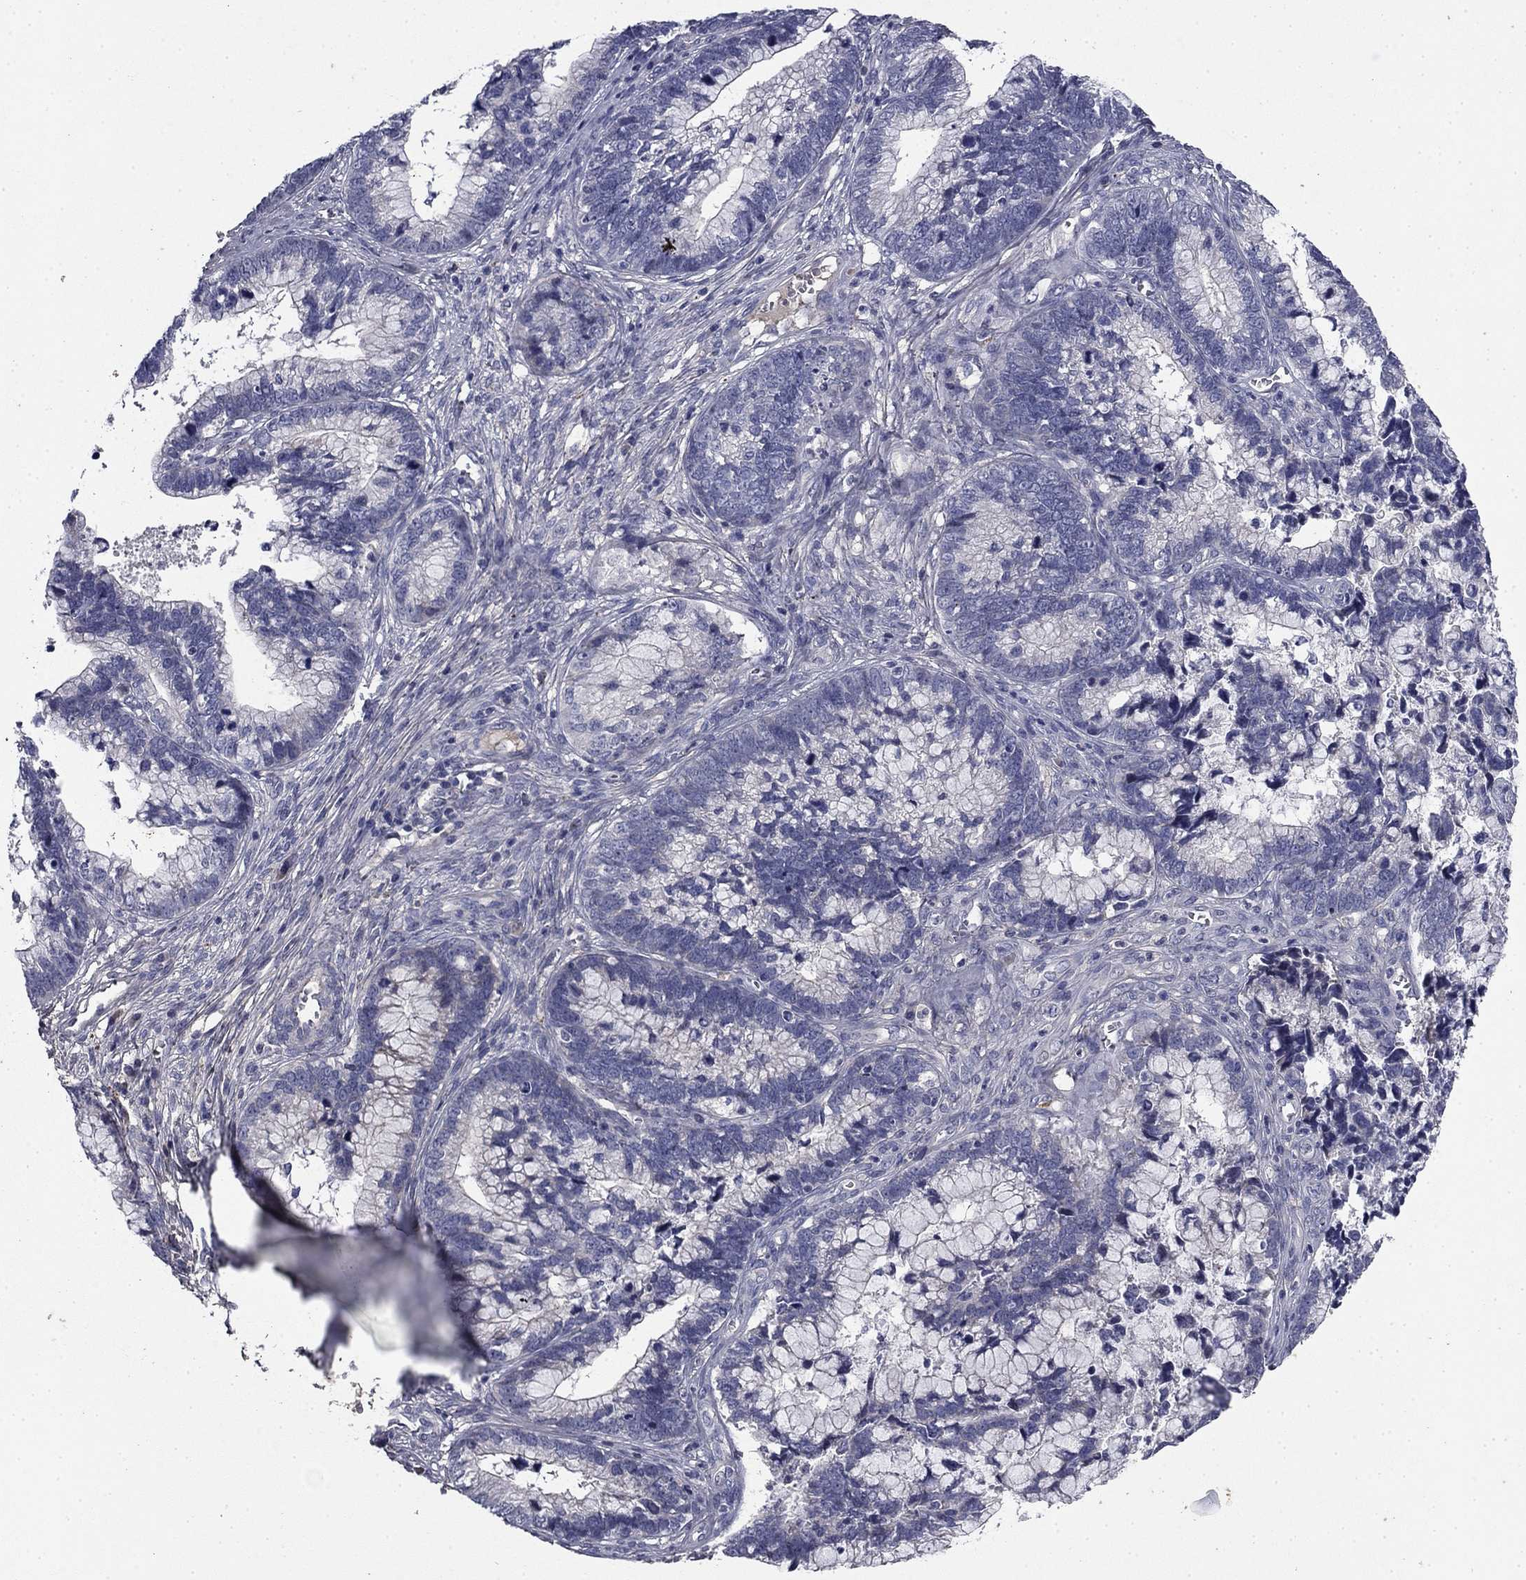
{"staining": {"intensity": "negative", "quantity": "none", "location": "none"}, "tissue": "cervical cancer", "cell_type": "Tumor cells", "image_type": "cancer", "snomed": [{"axis": "morphology", "description": "Adenocarcinoma, NOS"}, {"axis": "topography", "description": "Cervix"}], "caption": "The image displays no staining of tumor cells in cervical cancer (adenocarcinoma). (DAB immunohistochemistry visualized using brightfield microscopy, high magnification).", "gene": "COL2A1", "patient": {"sex": "female", "age": 44}}